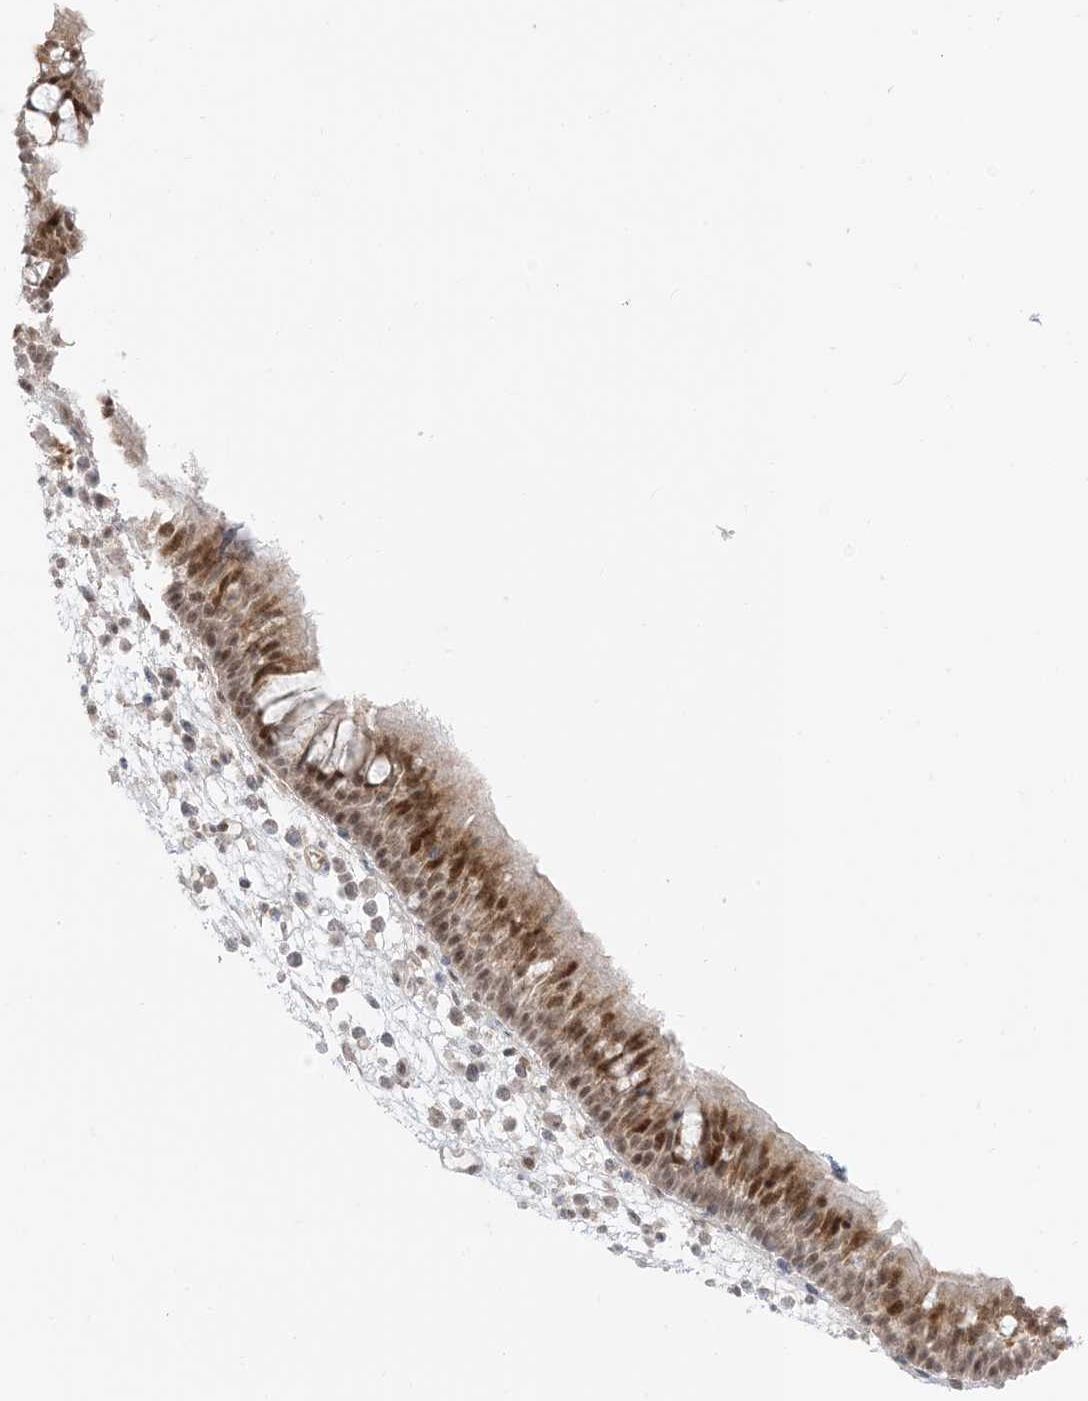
{"staining": {"intensity": "moderate", "quantity": ">75%", "location": "cytoplasmic/membranous,nuclear"}, "tissue": "nasopharynx", "cell_type": "Respiratory epithelial cells", "image_type": "normal", "snomed": [{"axis": "morphology", "description": "Normal tissue, NOS"}, {"axis": "morphology", "description": "Inflammation, NOS"}, {"axis": "morphology", "description": "Malignant melanoma, Metastatic site"}, {"axis": "topography", "description": "Nasopharynx"}], "caption": "IHC of unremarkable human nasopharynx shows medium levels of moderate cytoplasmic/membranous,nuclear expression in about >75% of respiratory epithelial cells.", "gene": "PTPA", "patient": {"sex": "male", "age": 70}}